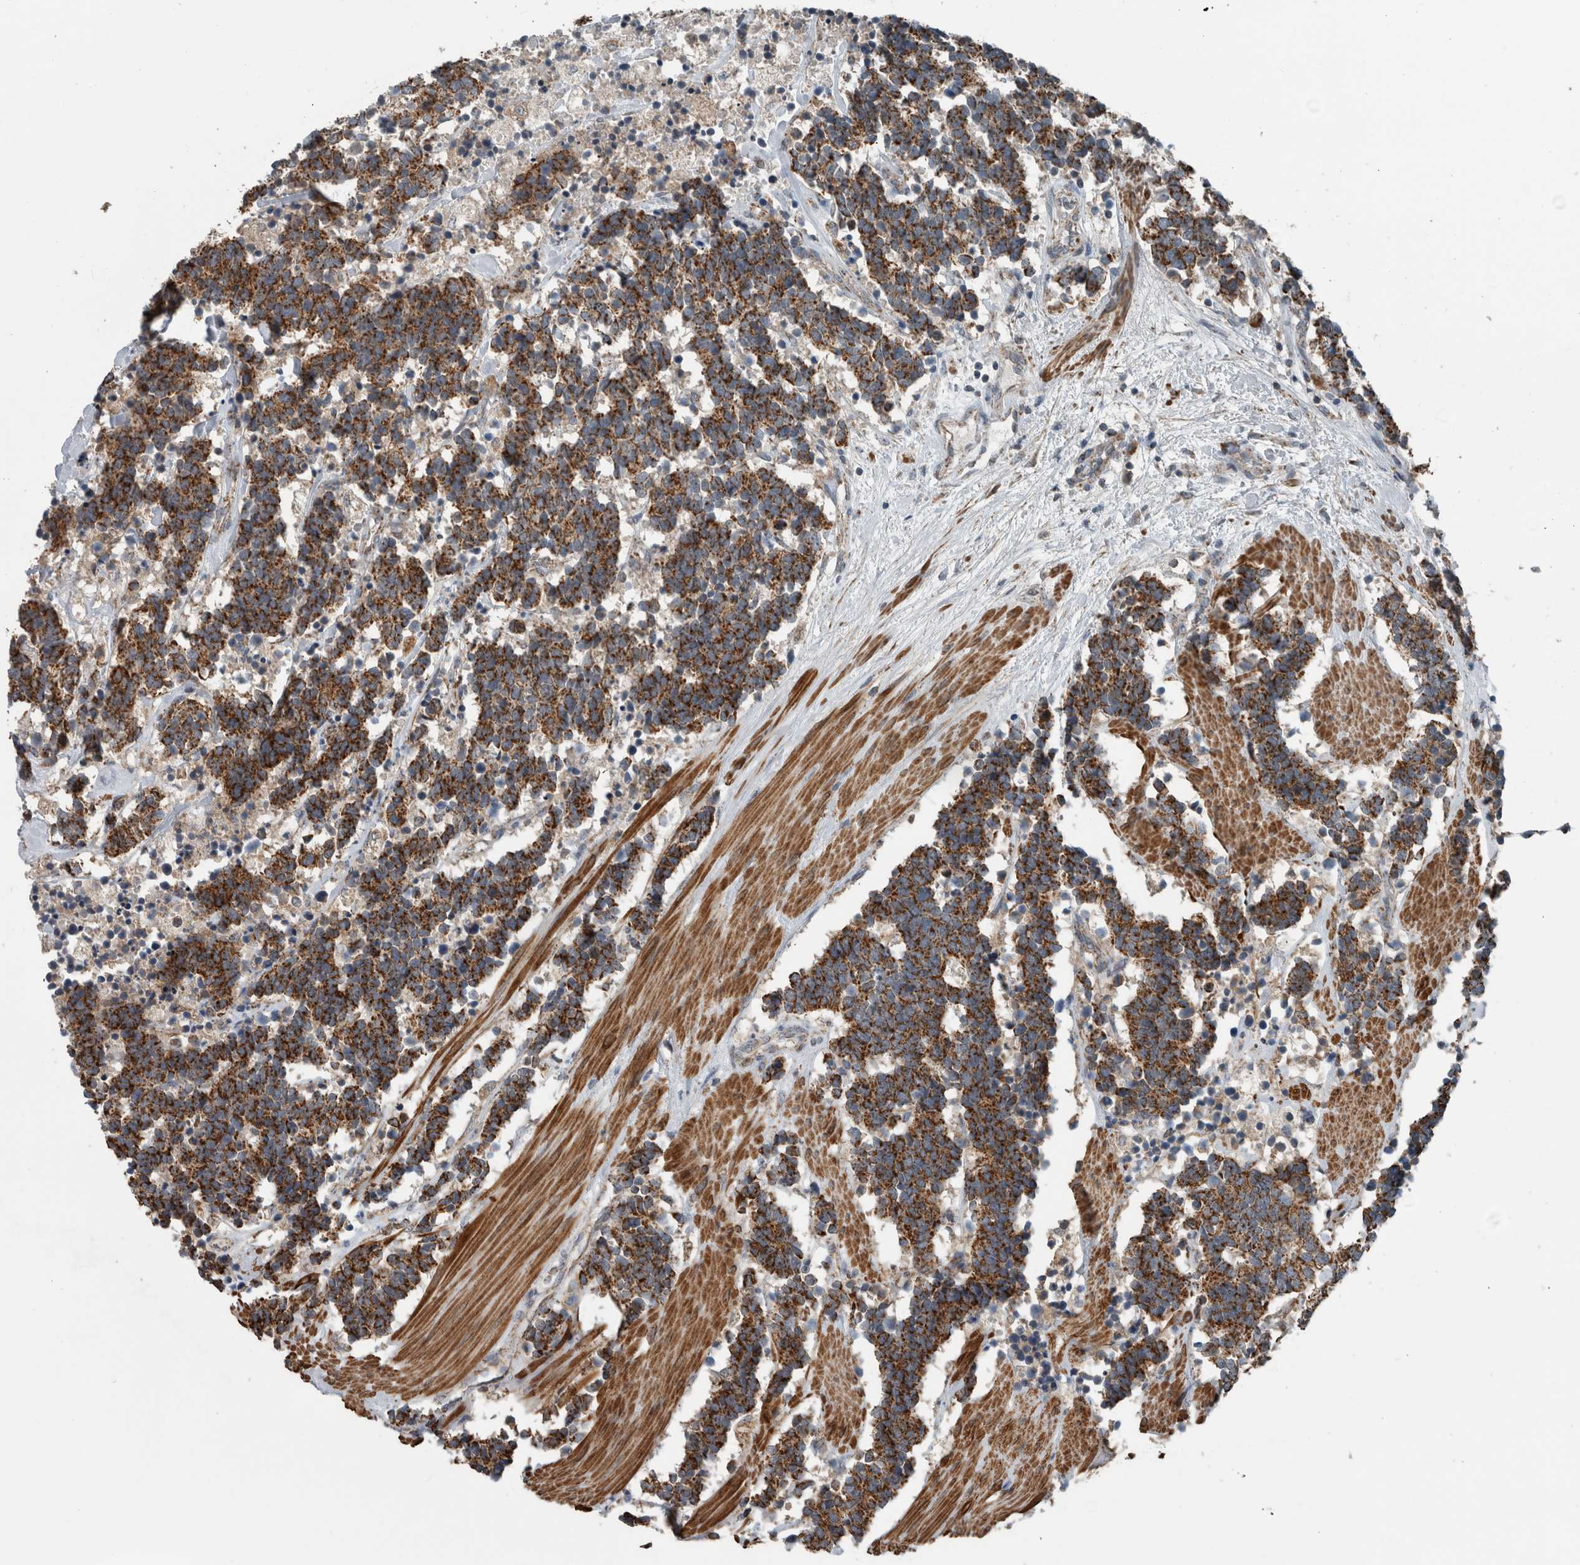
{"staining": {"intensity": "strong", "quantity": ">75%", "location": "cytoplasmic/membranous"}, "tissue": "carcinoid", "cell_type": "Tumor cells", "image_type": "cancer", "snomed": [{"axis": "morphology", "description": "Carcinoma, NOS"}, {"axis": "morphology", "description": "Carcinoid, malignant, NOS"}, {"axis": "topography", "description": "Urinary bladder"}], "caption": "Malignant carcinoid stained with DAB immunohistochemistry (IHC) reveals high levels of strong cytoplasmic/membranous positivity in about >75% of tumor cells.", "gene": "ARMC1", "patient": {"sex": "male", "age": 57}}